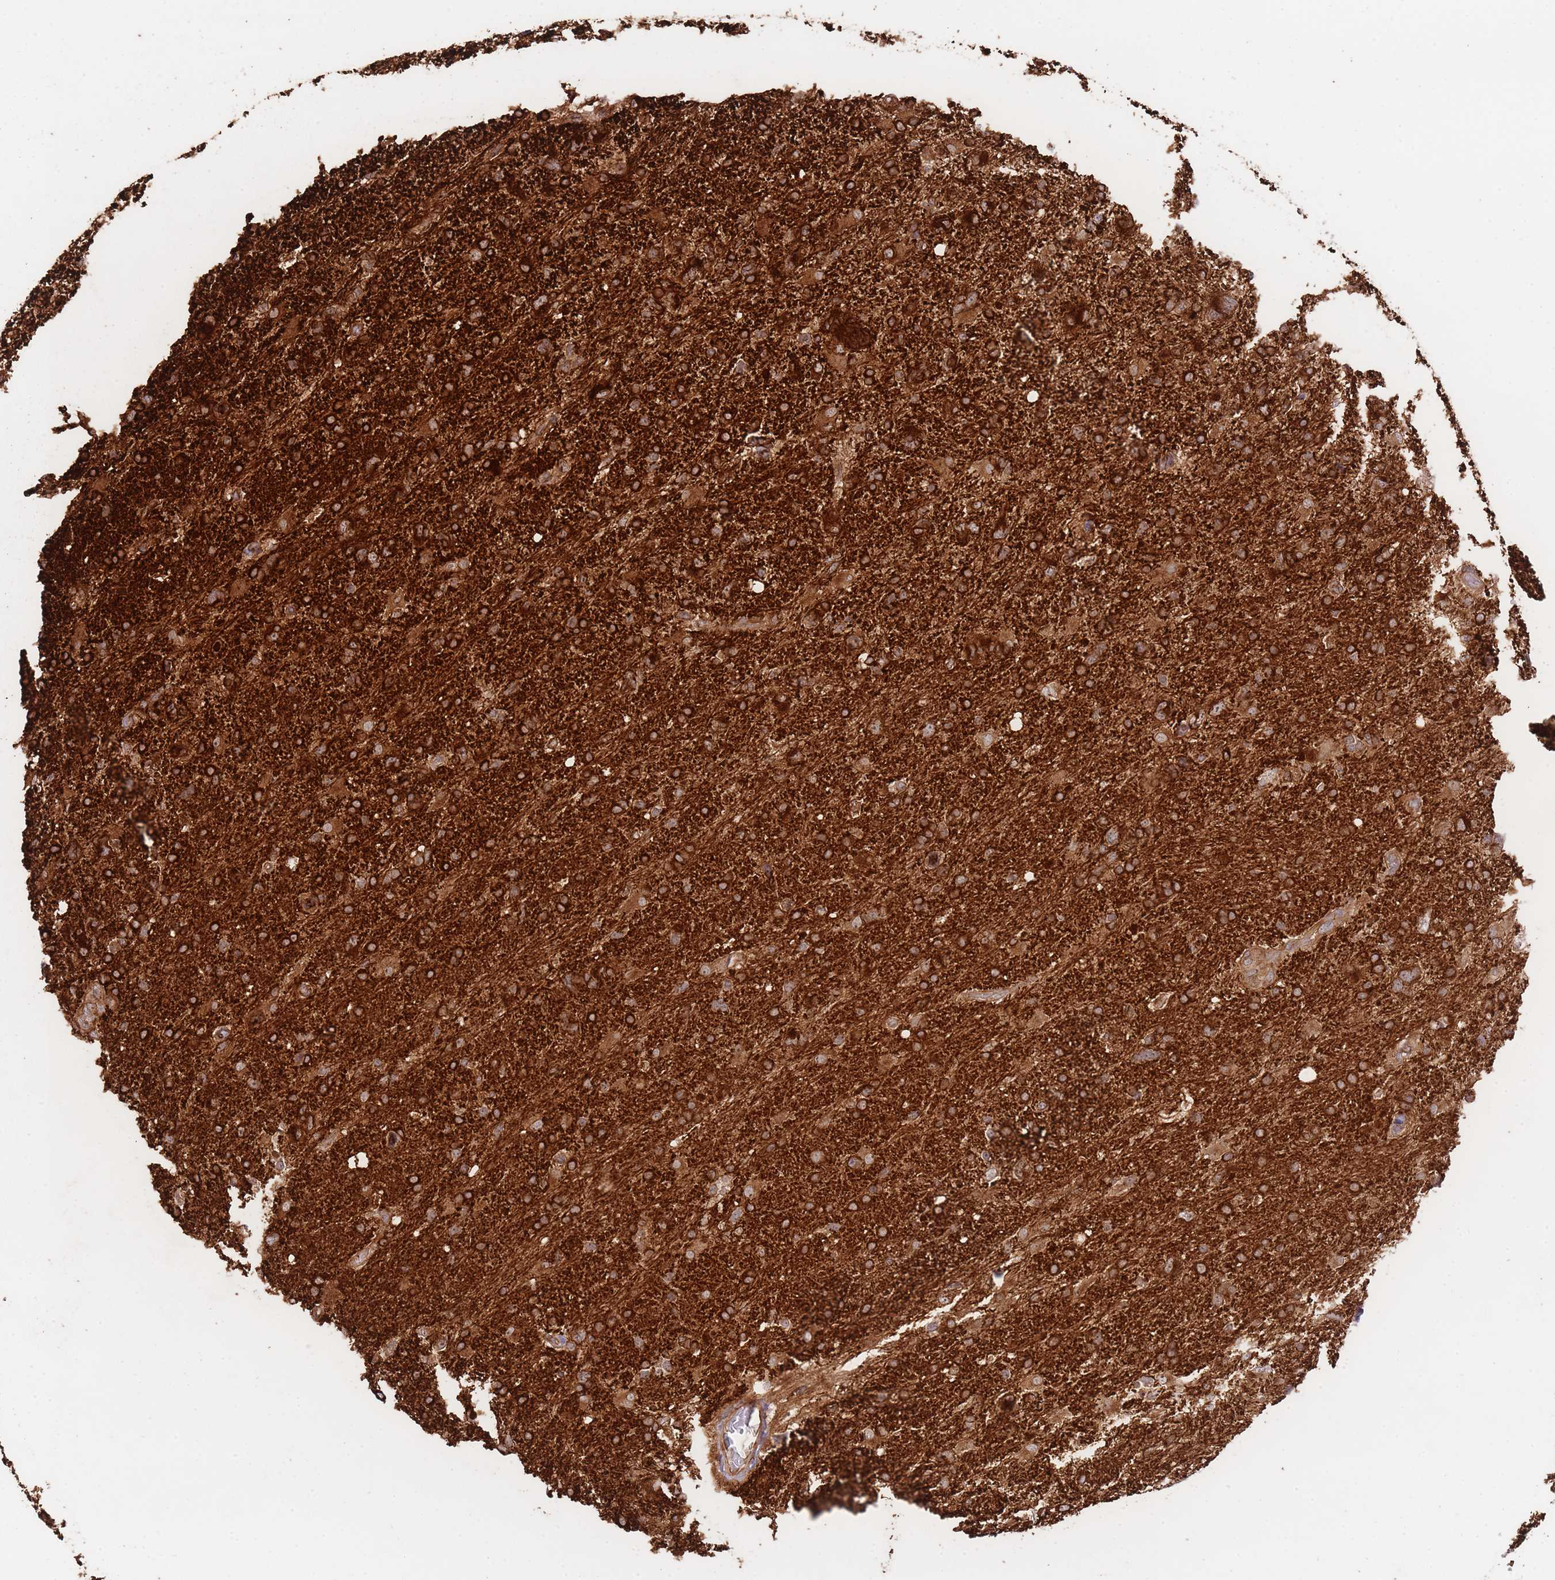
{"staining": {"intensity": "strong", "quantity": ">75%", "location": "cytoplasmic/membranous"}, "tissue": "glioma", "cell_type": "Tumor cells", "image_type": "cancer", "snomed": [{"axis": "morphology", "description": "Glioma, malignant, High grade"}, {"axis": "topography", "description": "Brain"}], "caption": "This is a micrograph of IHC staining of glioma, which shows strong expression in the cytoplasmic/membranous of tumor cells.", "gene": "EXOSC8", "patient": {"sex": "male", "age": 61}}